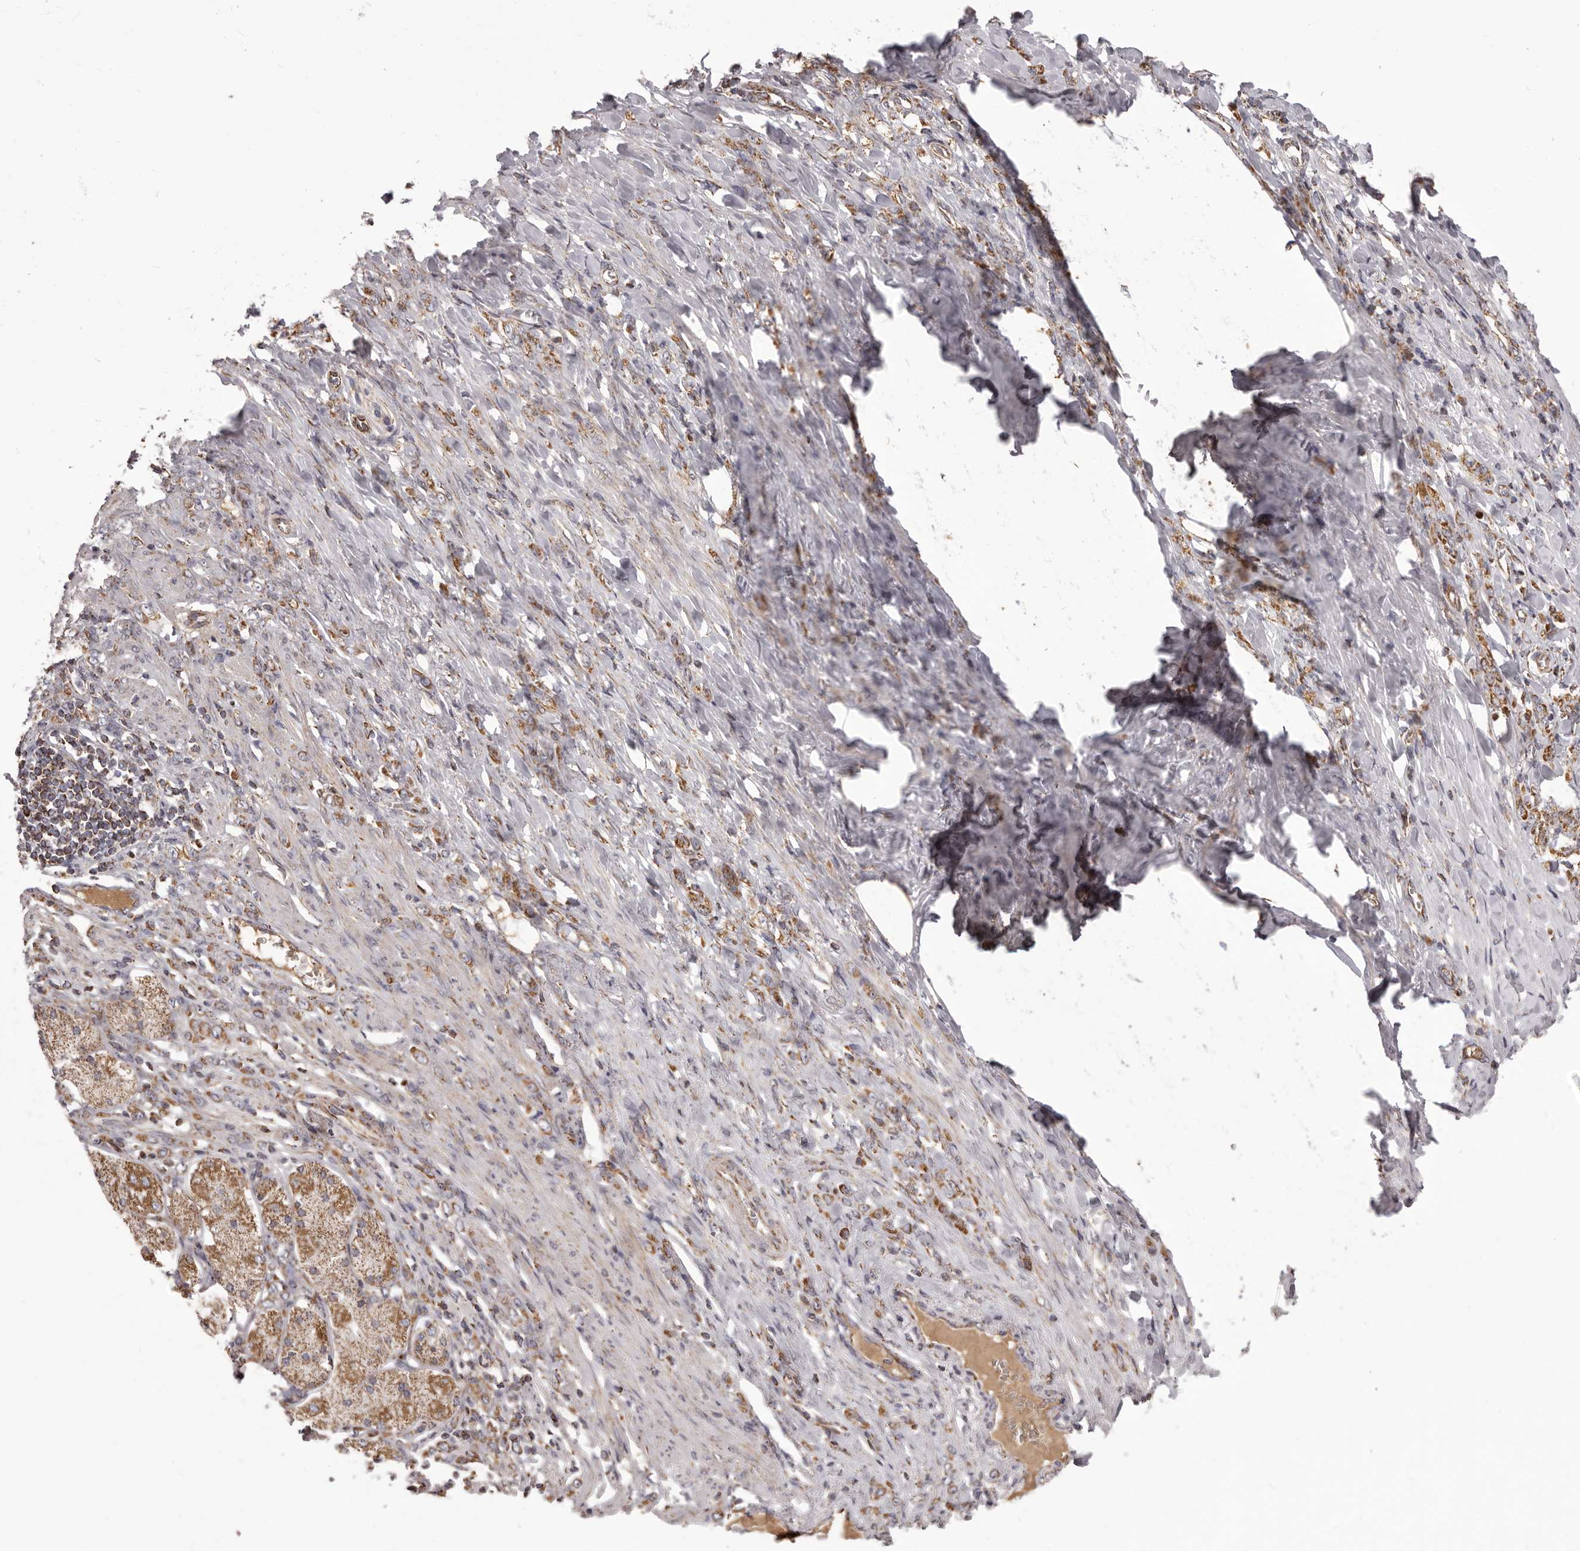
{"staining": {"intensity": "moderate", "quantity": ">75%", "location": "cytoplasmic/membranous"}, "tissue": "stomach cancer", "cell_type": "Tumor cells", "image_type": "cancer", "snomed": [{"axis": "morphology", "description": "Normal tissue, NOS"}, {"axis": "morphology", "description": "Adenocarcinoma, NOS"}, {"axis": "topography", "description": "Stomach"}], "caption": "Immunohistochemical staining of human stomach adenocarcinoma shows moderate cytoplasmic/membranous protein staining in approximately >75% of tumor cells.", "gene": "CHRM2", "patient": {"sex": "male", "age": 82}}